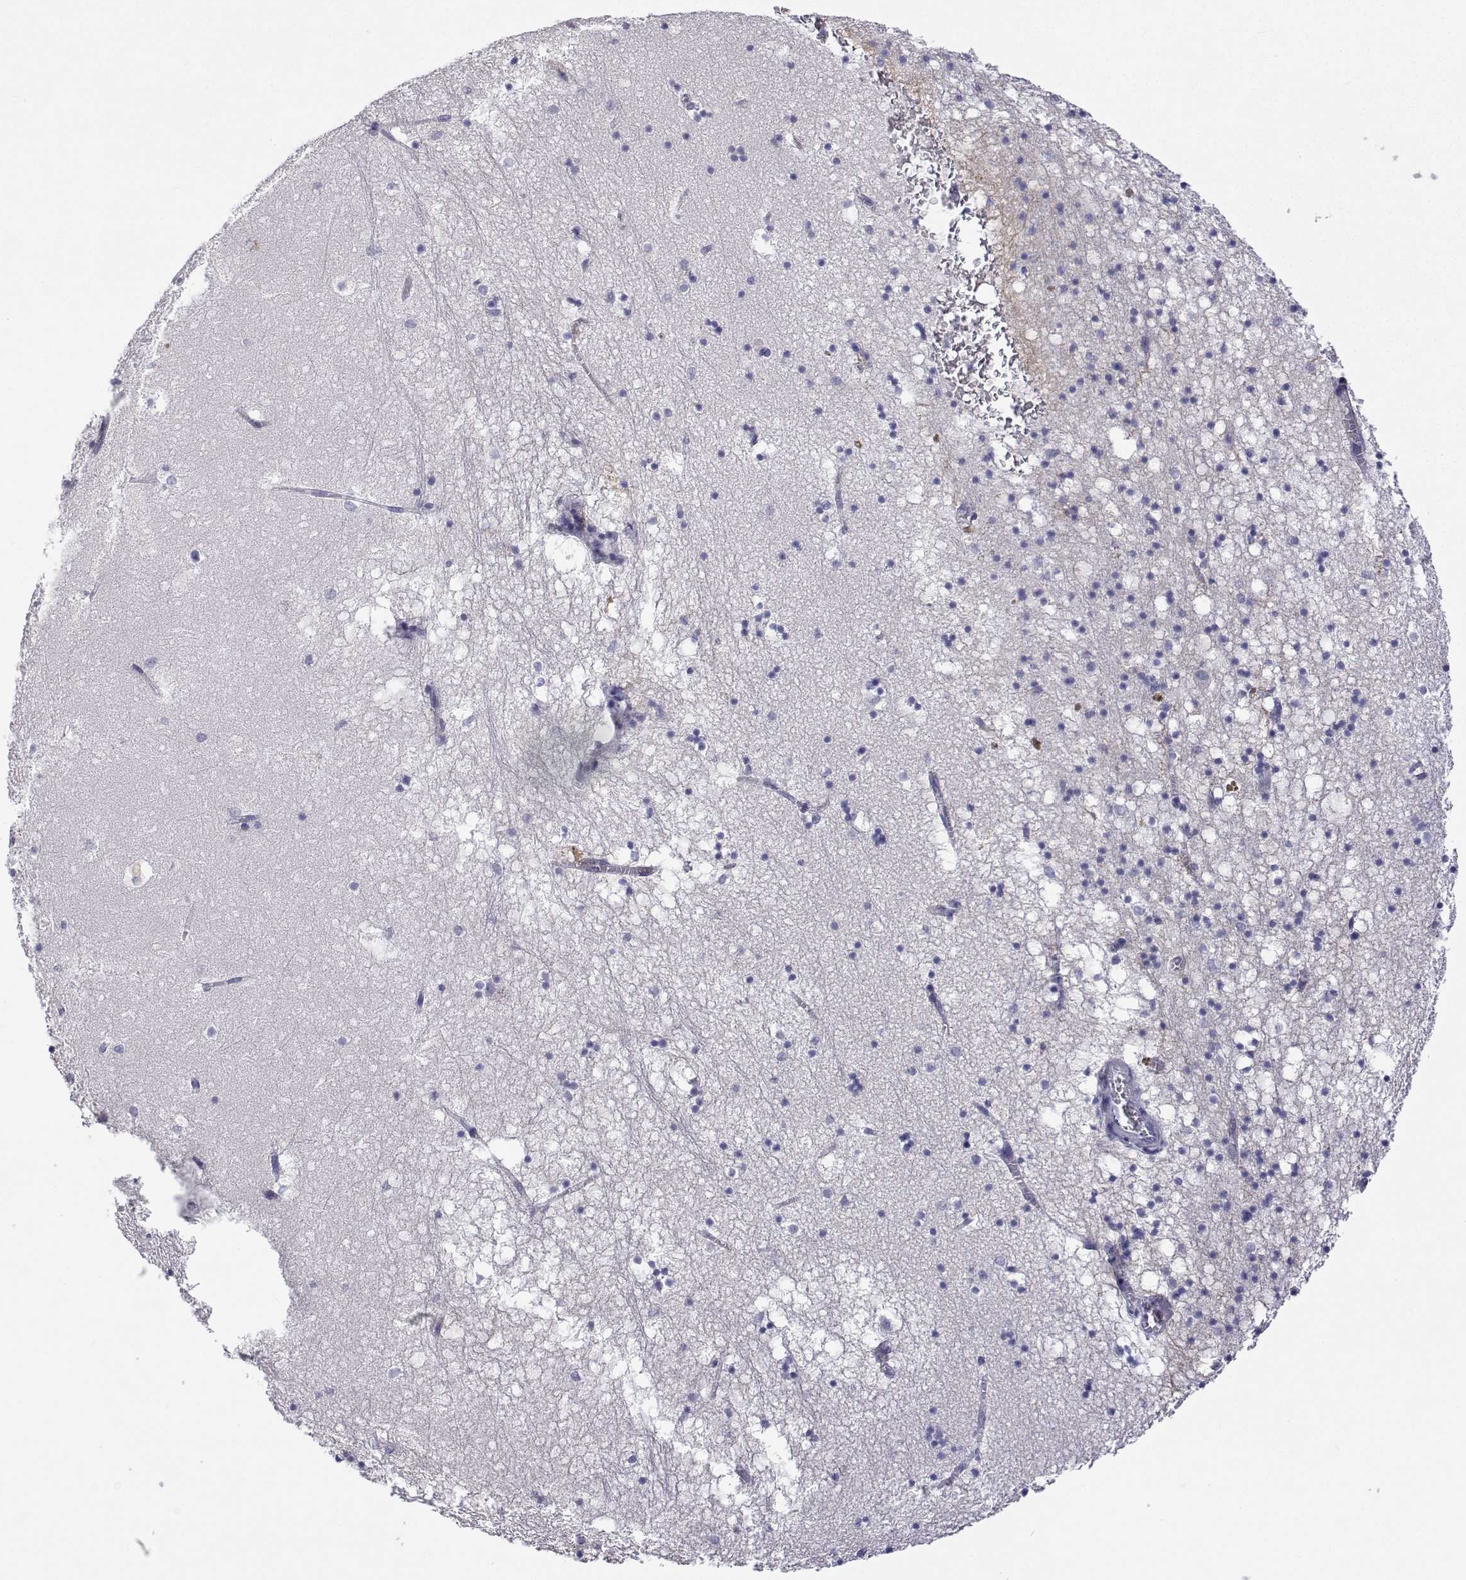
{"staining": {"intensity": "negative", "quantity": "none", "location": "none"}, "tissue": "hippocampus", "cell_type": "Glial cells", "image_type": "normal", "snomed": [{"axis": "morphology", "description": "Normal tissue, NOS"}, {"axis": "topography", "description": "Hippocampus"}], "caption": "This micrograph is of normal hippocampus stained with immunohistochemistry to label a protein in brown with the nuclei are counter-stained blue. There is no expression in glial cells.", "gene": "ANKRD65", "patient": {"sex": "male", "age": 58}}